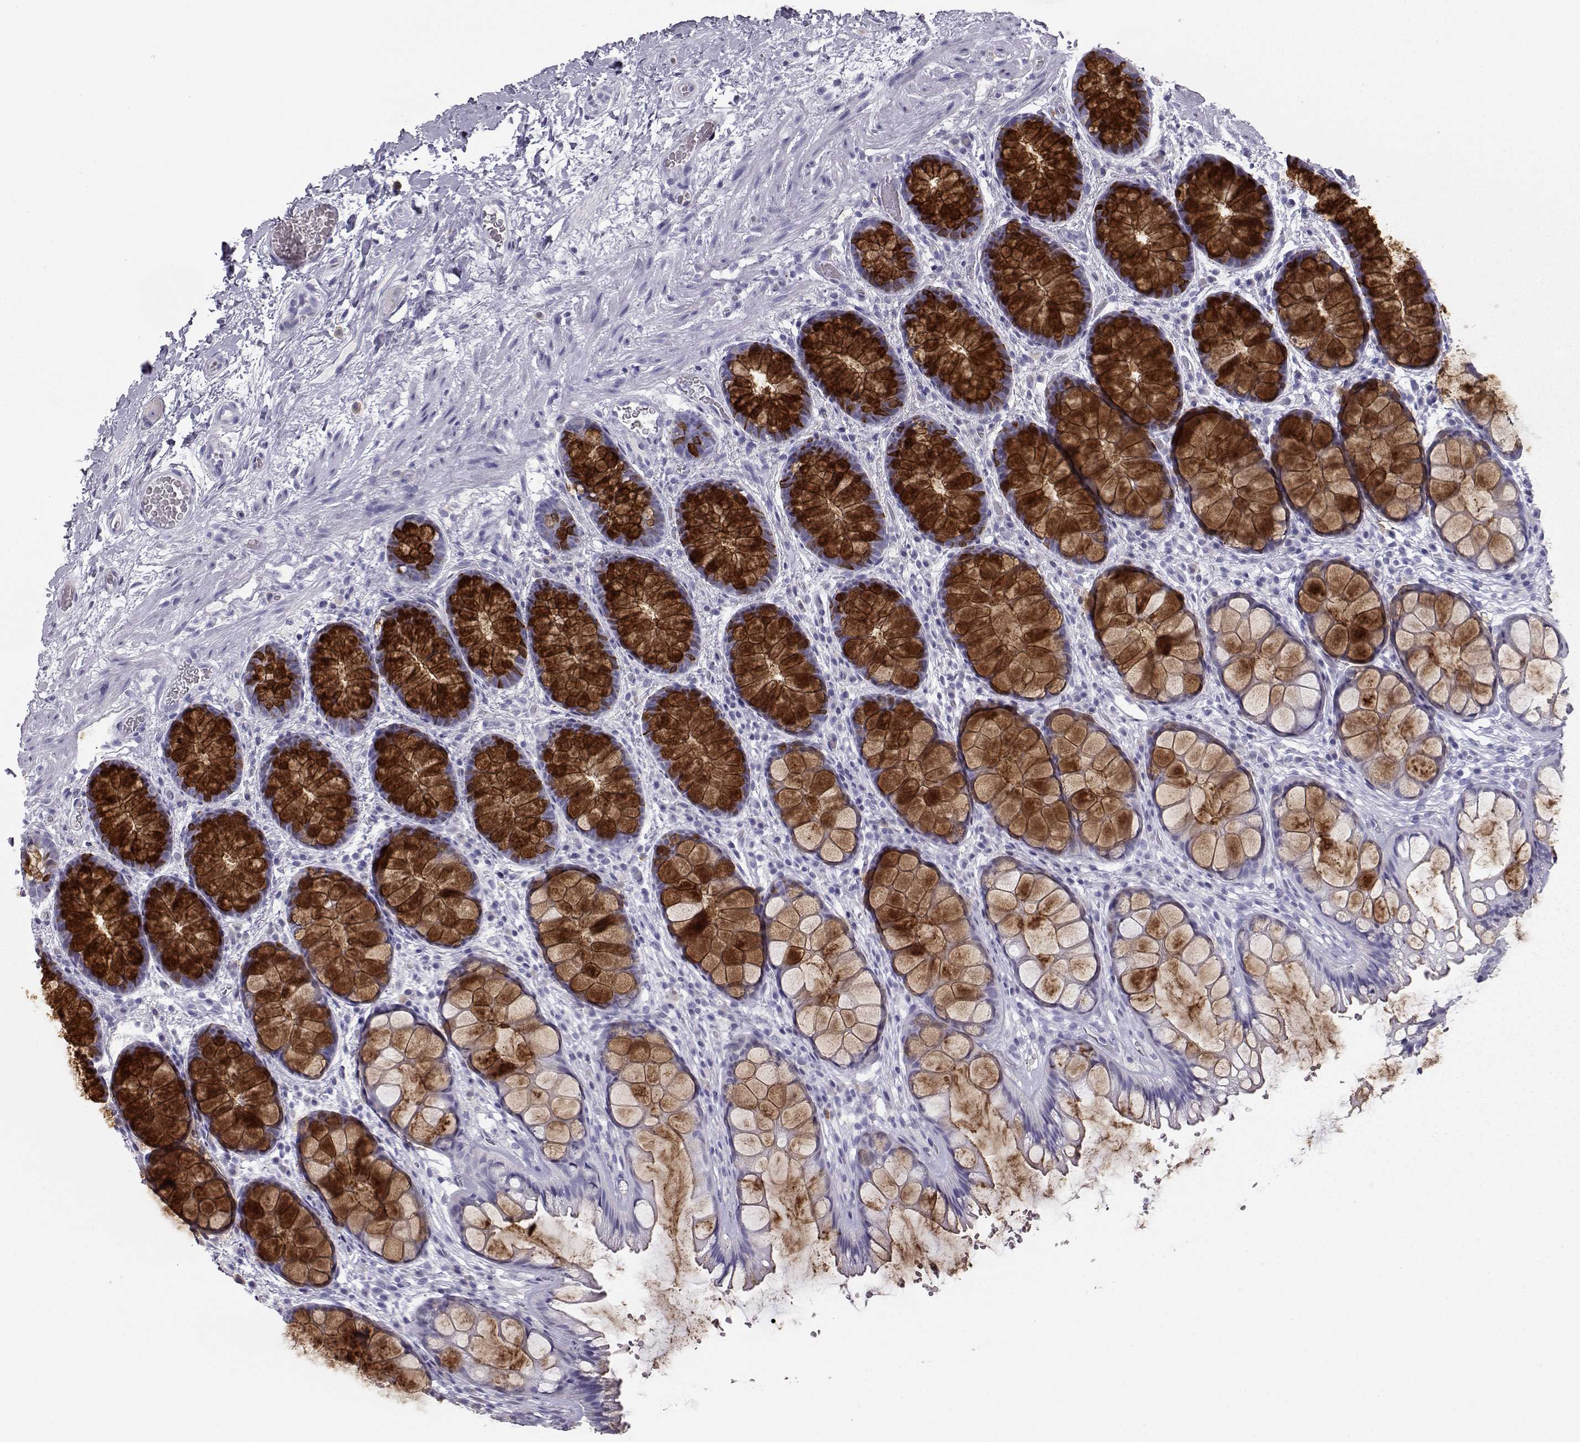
{"staining": {"intensity": "strong", "quantity": ">75%", "location": "cytoplasmic/membranous"}, "tissue": "rectum", "cell_type": "Glandular cells", "image_type": "normal", "snomed": [{"axis": "morphology", "description": "Normal tissue, NOS"}, {"axis": "topography", "description": "Rectum"}], "caption": "The micrograph demonstrates immunohistochemical staining of unremarkable rectum. There is strong cytoplasmic/membranous positivity is seen in approximately >75% of glandular cells.", "gene": "ITLN1", "patient": {"sex": "female", "age": 62}}